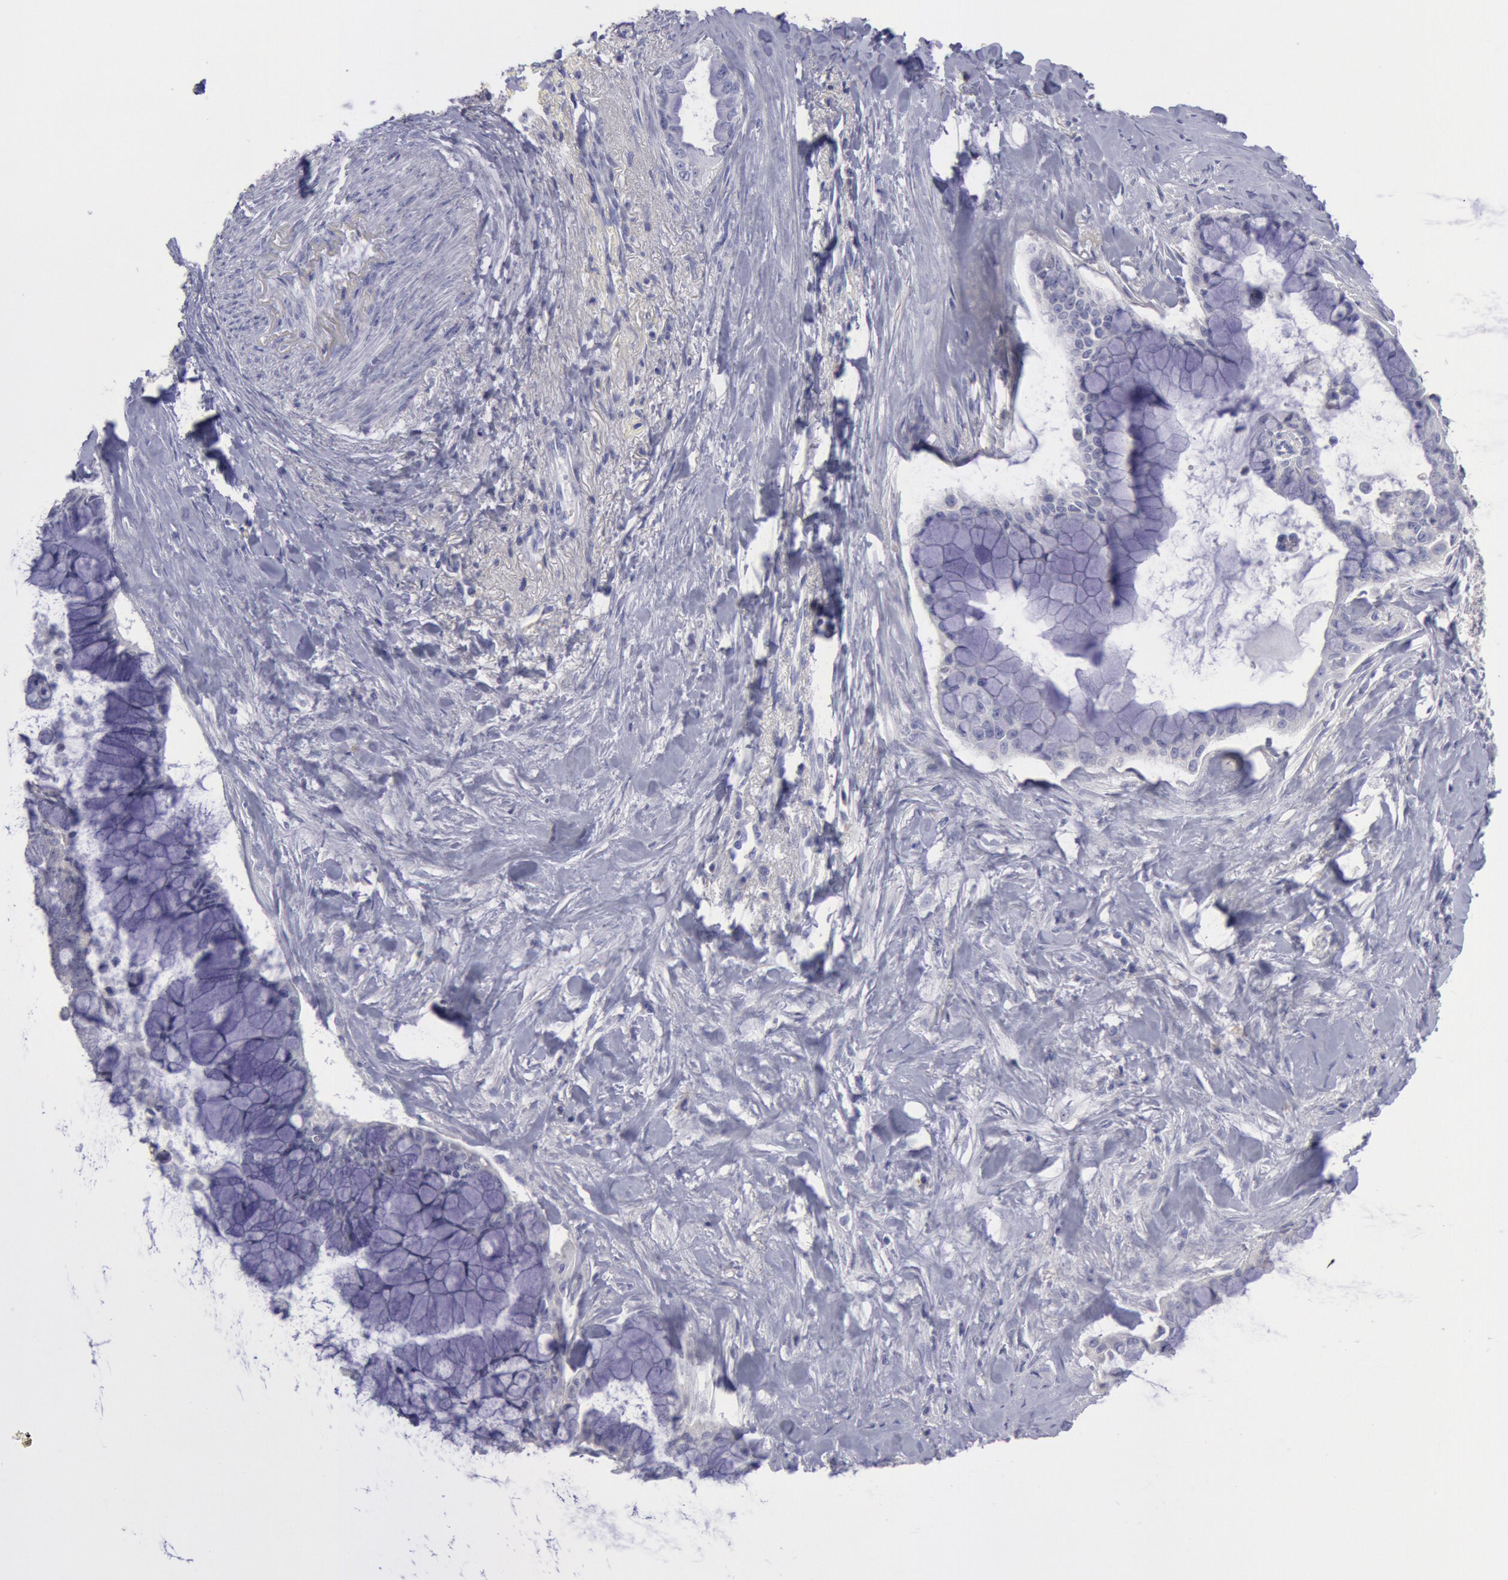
{"staining": {"intensity": "negative", "quantity": "none", "location": "none"}, "tissue": "pancreatic cancer", "cell_type": "Tumor cells", "image_type": "cancer", "snomed": [{"axis": "morphology", "description": "Adenocarcinoma, NOS"}, {"axis": "topography", "description": "Pancreas"}], "caption": "Pancreatic adenocarcinoma stained for a protein using immunohistochemistry shows no expression tumor cells.", "gene": "MYH7", "patient": {"sex": "male", "age": 59}}